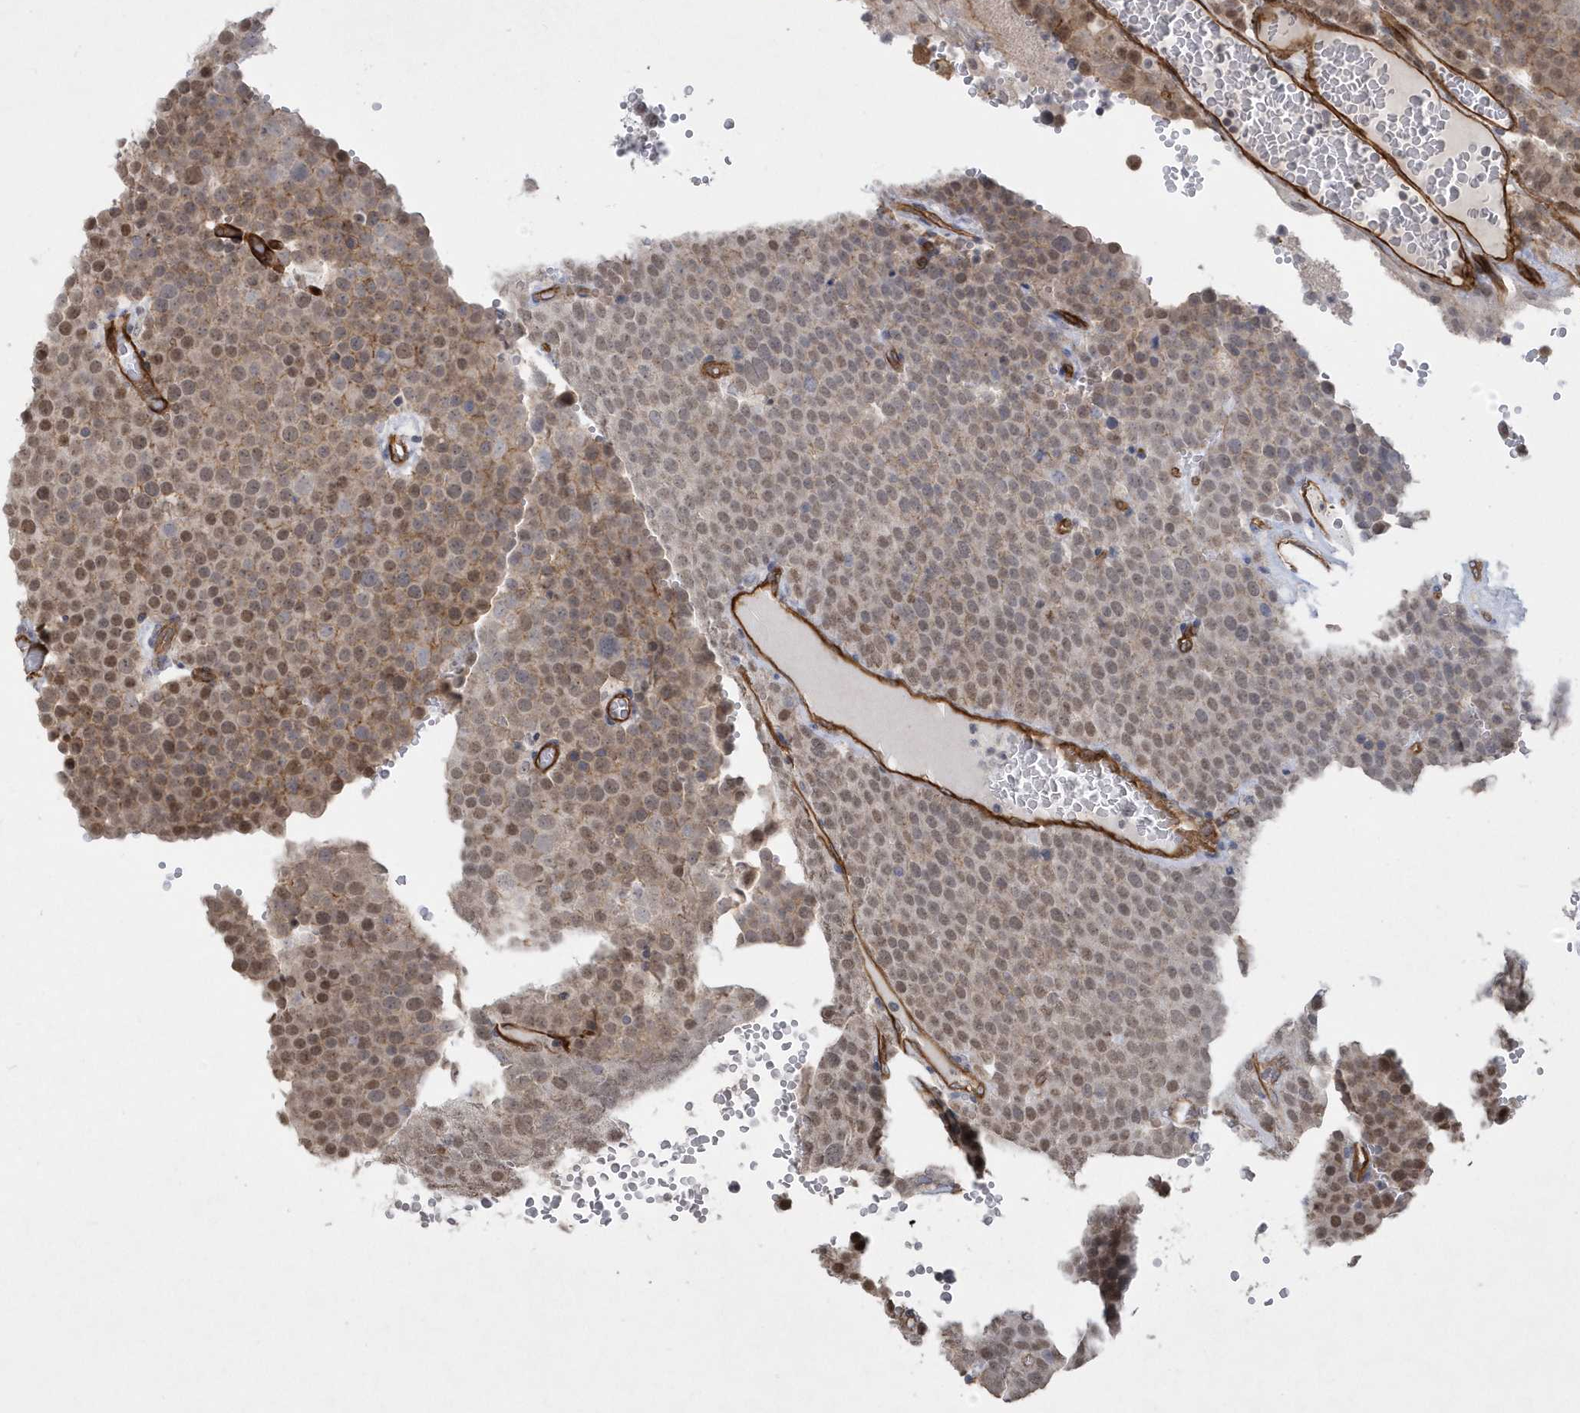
{"staining": {"intensity": "moderate", "quantity": ">75%", "location": "cytoplasmic/membranous,nuclear"}, "tissue": "testis cancer", "cell_type": "Tumor cells", "image_type": "cancer", "snomed": [{"axis": "morphology", "description": "Seminoma, NOS"}, {"axis": "topography", "description": "Testis"}], "caption": "Testis cancer stained with a brown dye shows moderate cytoplasmic/membranous and nuclear positive positivity in about >75% of tumor cells.", "gene": "RAI14", "patient": {"sex": "male", "age": 71}}